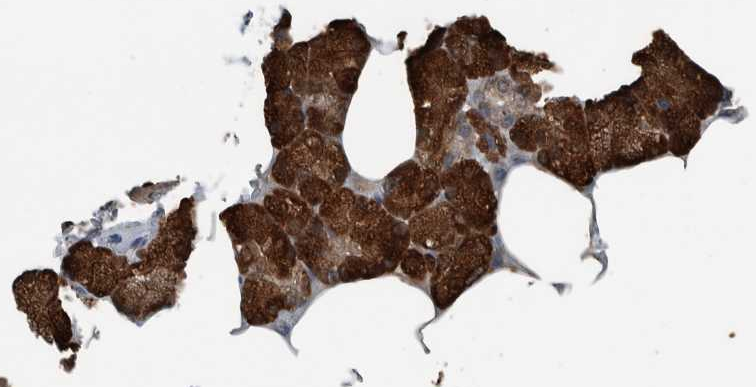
{"staining": {"intensity": "strong", "quantity": ">75%", "location": "cytoplasmic/membranous"}, "tissue": "salivary gland", "cell_type": "Glandular cells", "image_type": "normal", "snomed": [{"axis": "morphology", "description": "Normal tissue, NOS"}, {"axis": "topography", "description": "Salivary gland"}], "caption": "The histopathology image displays staining of unremarkable salivary gland, revealing strong cytoplasmic/membranous protein staining (brown color) within glandular cells.", "gene": "ALAD", "patient": {"sex": "male", "age": 62}}